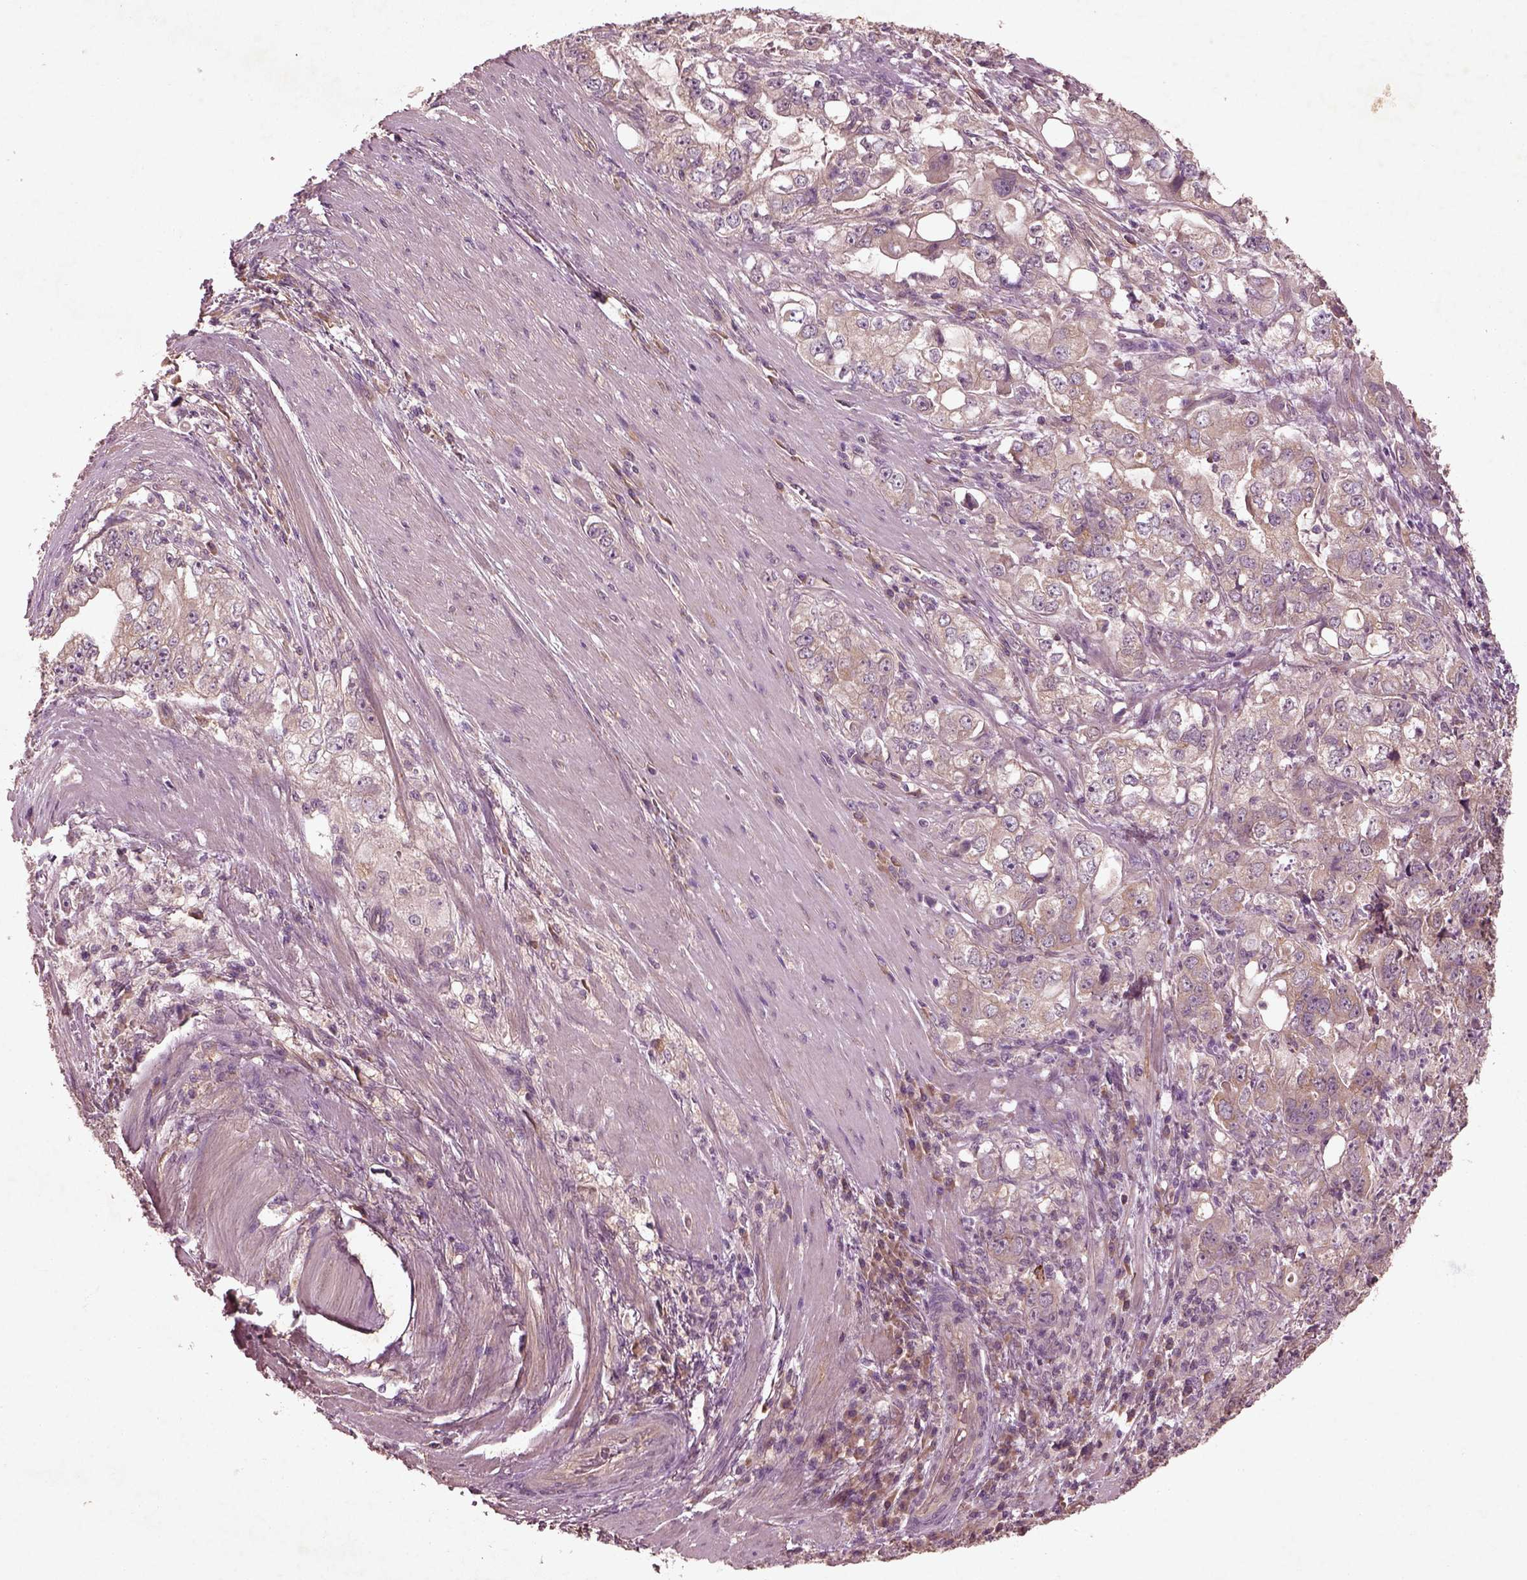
{"staining": {"intensity": "weak", "quantity": ">75%", "location": "cytoplasmic/membranous"}, "tissue": "stomach cancer", "cell_type": "Tumor cells", "image_type": "cancer", "snomed": [{"axis": "morphology", "description": "Adenocarcinoma, NOS"}, {"axis": "topography", "description": "Stomach, lower"}], "caption": "Weak cytoplasmic/membranous expression is identified in approximately >75% of tumor cells in stomach cancer (adenocarcinoma).", "gene": "FAM234A", "patient": {"sex": "female", "age": 72}}